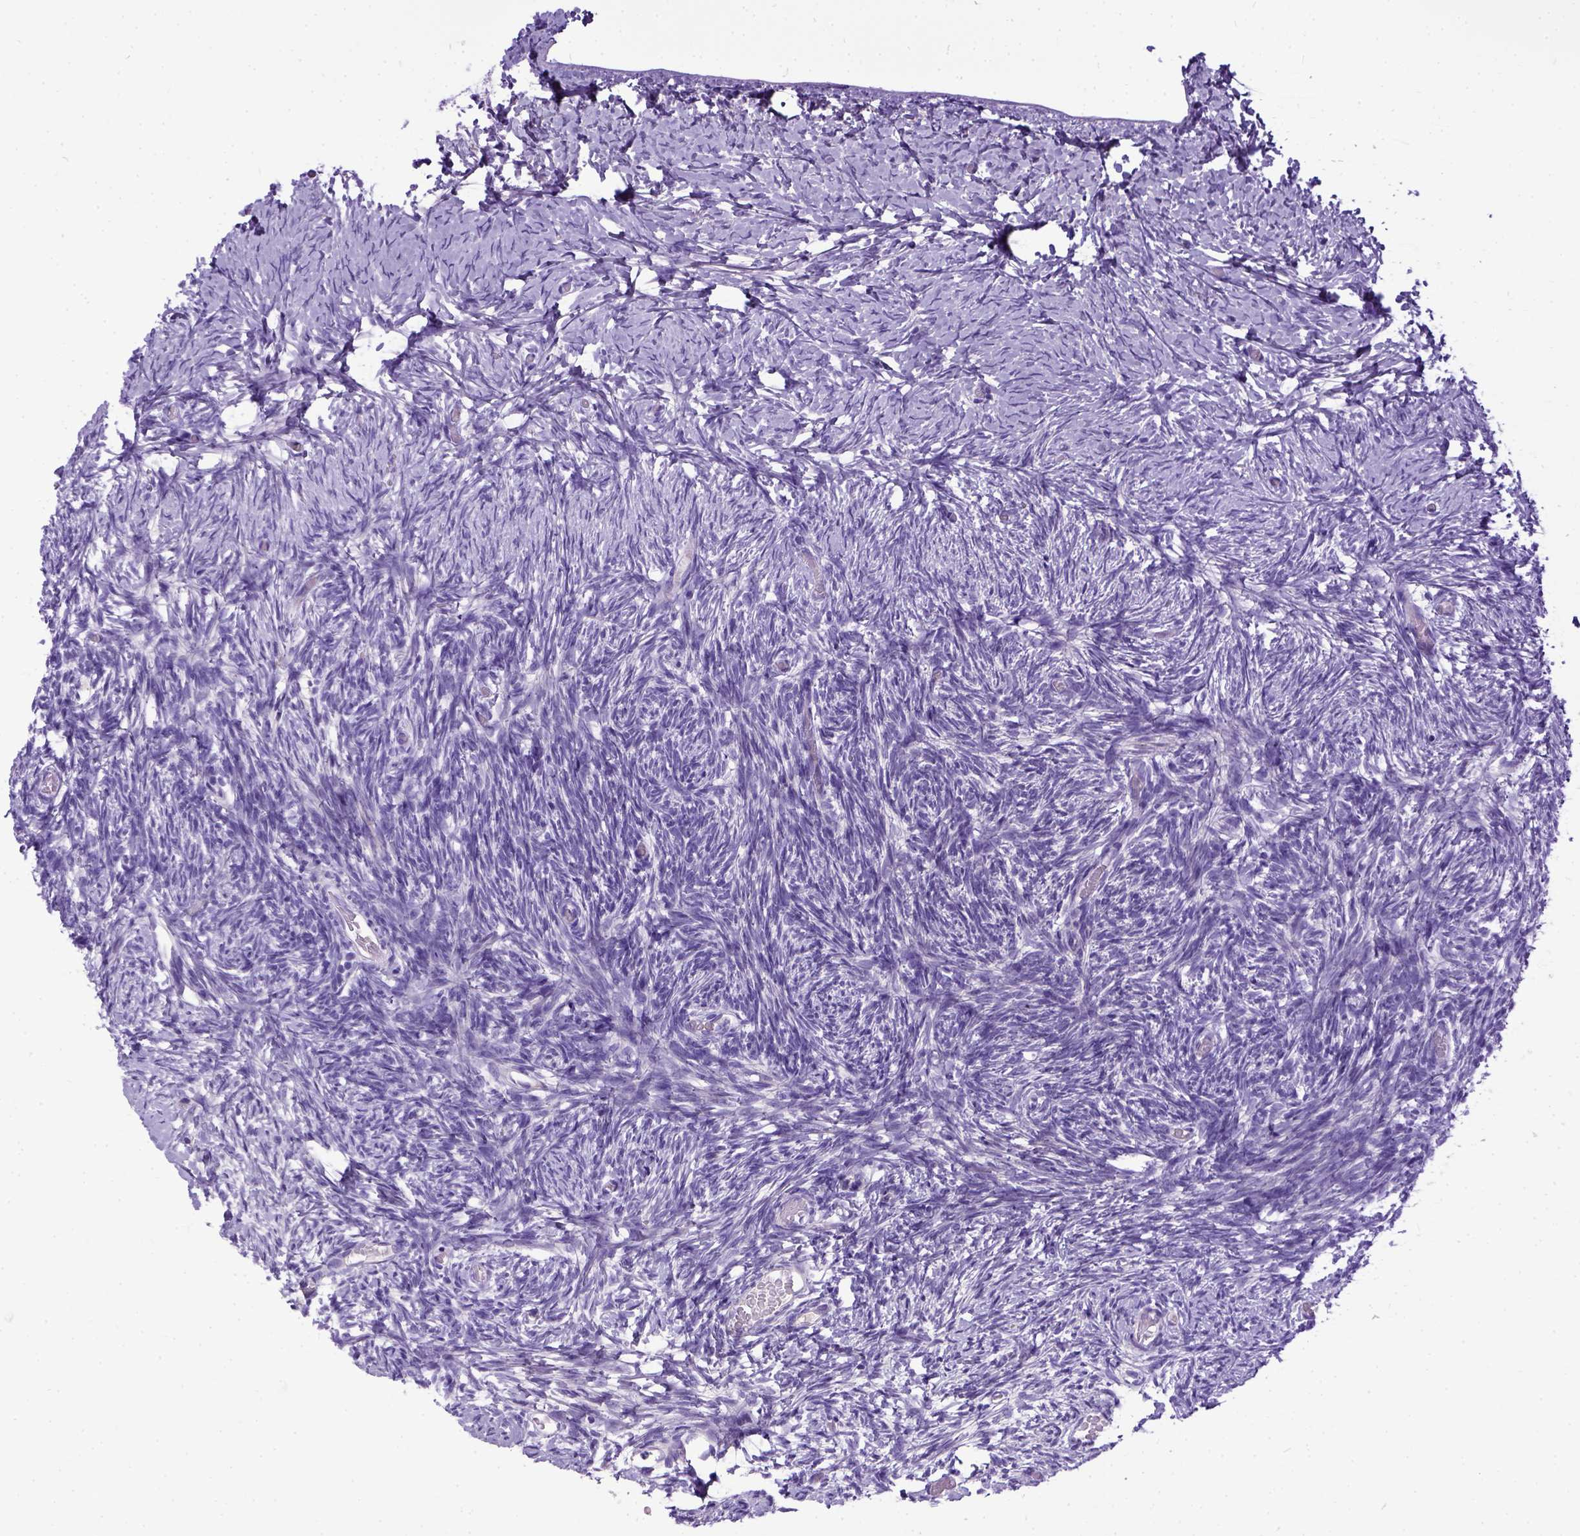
{"staining": {"intensity": "negative", "quantity": "none", "location": "none"}, "tissue": "ovary", "cell_type": "Follicle cells", "image_type": "normal", "snomed": [{"axis": "morphology", "description": "Normal tissue, NOS"}, {"axis": "topography", "description": "Ovary"}], "caption": "Photomicrograph shows no protein expression in follicle cells of unremarkable ovary. Nuclei are stained in blue.", "gene": "IGF2", "patient": {"sex": "female", "age": 39}}